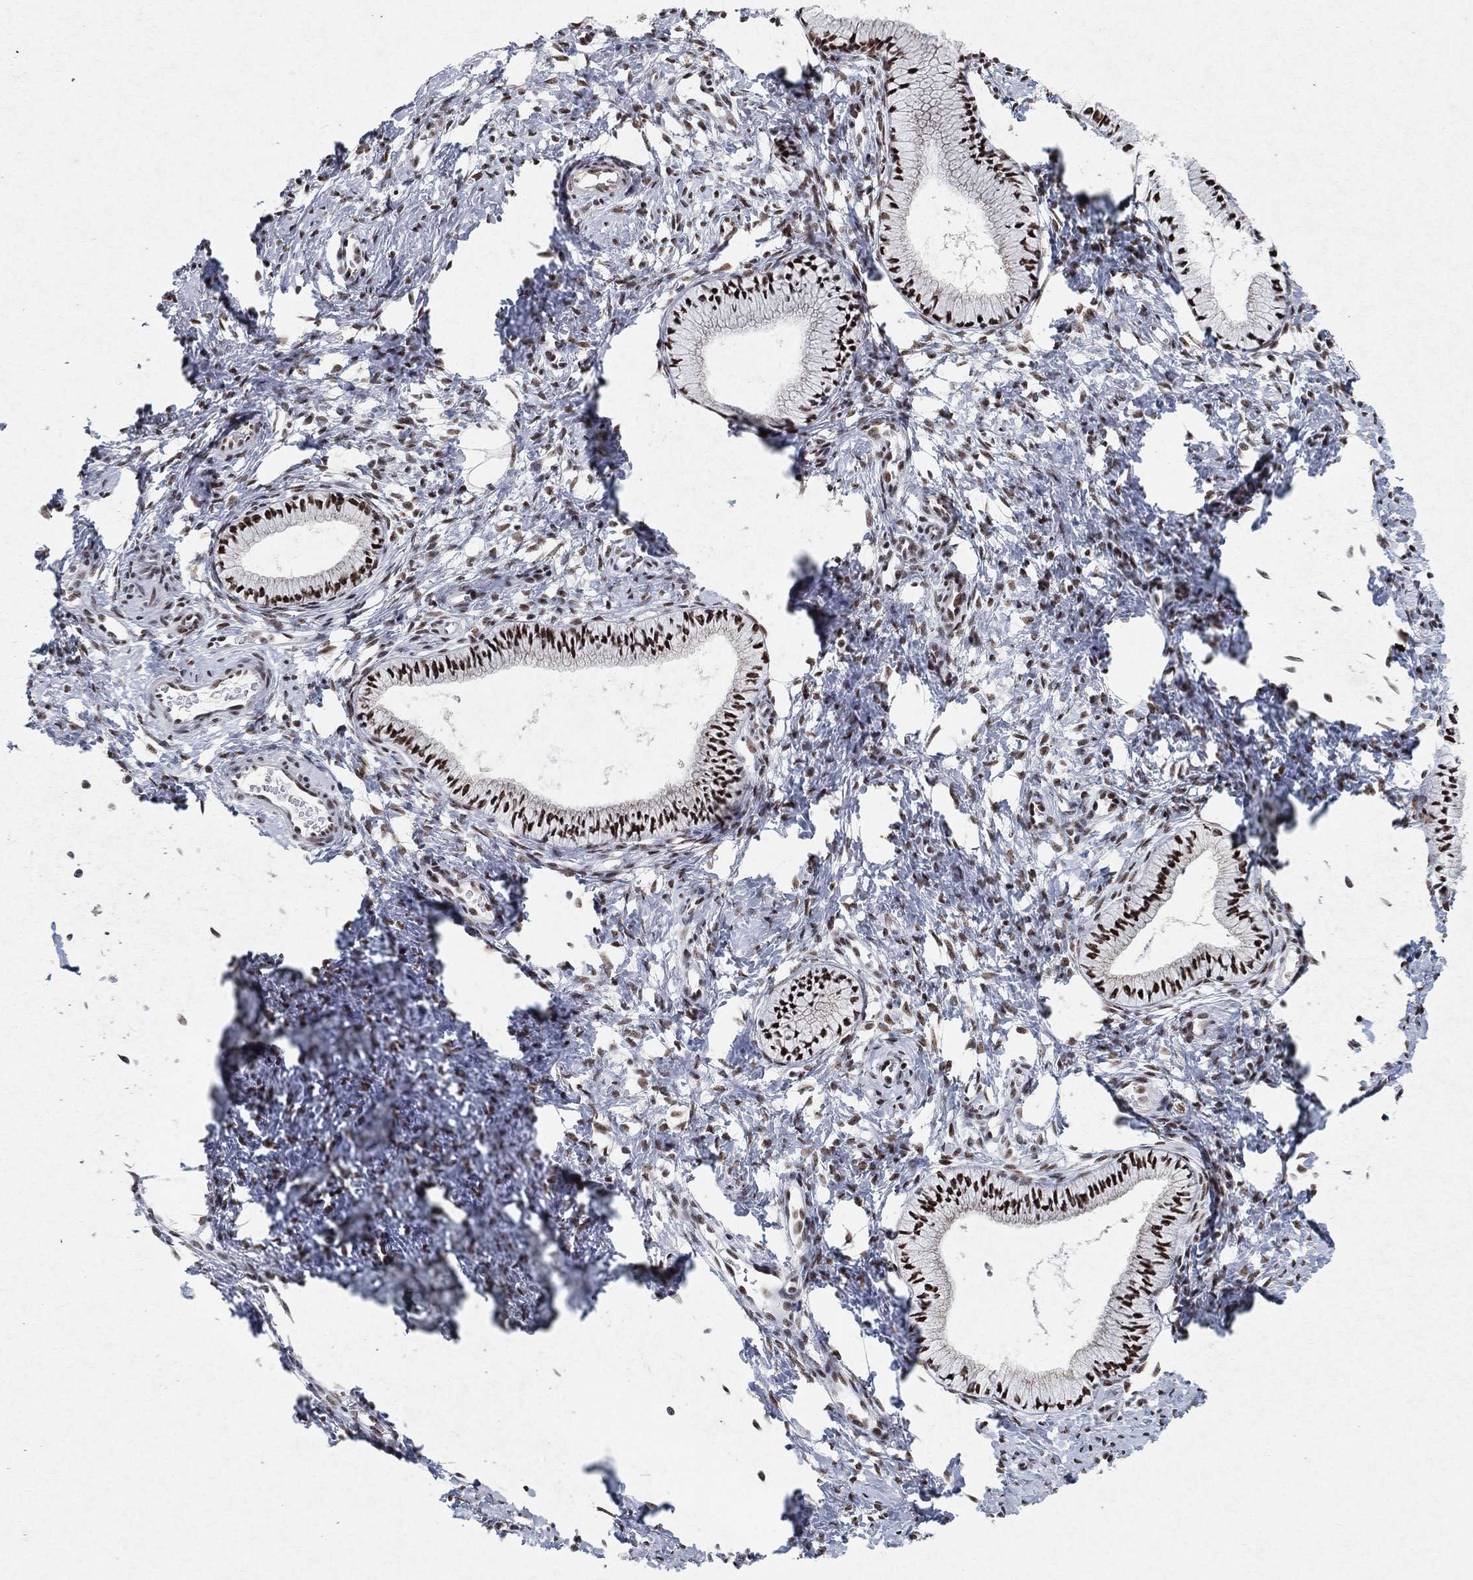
{"staining": {"intensity": "strong", "quantity": ">75%", "location": "nuclear"}, "tissue": "cervix", "cell_type": "Glandular cells", "image_type": "normal", "snomed": [{"axis": "morphology", "description": "Normal tissue, NOS"}, {"axis": "topography", "description": "Cervix"}], "caption": "Immunohistochemistry (IHC) of normal cervix reveals high levels of strong nuclear expression in approximately >75% of glandular cells. The staining was performed using DAB (3,3'-diaminobenzidine) to visualize the protein expression in brown, while the nuclei were stained in blue with hematoxylin (Magnification: 20x).", "gene": "DDX27", "patient": {"sex": "female", "age": 39}}